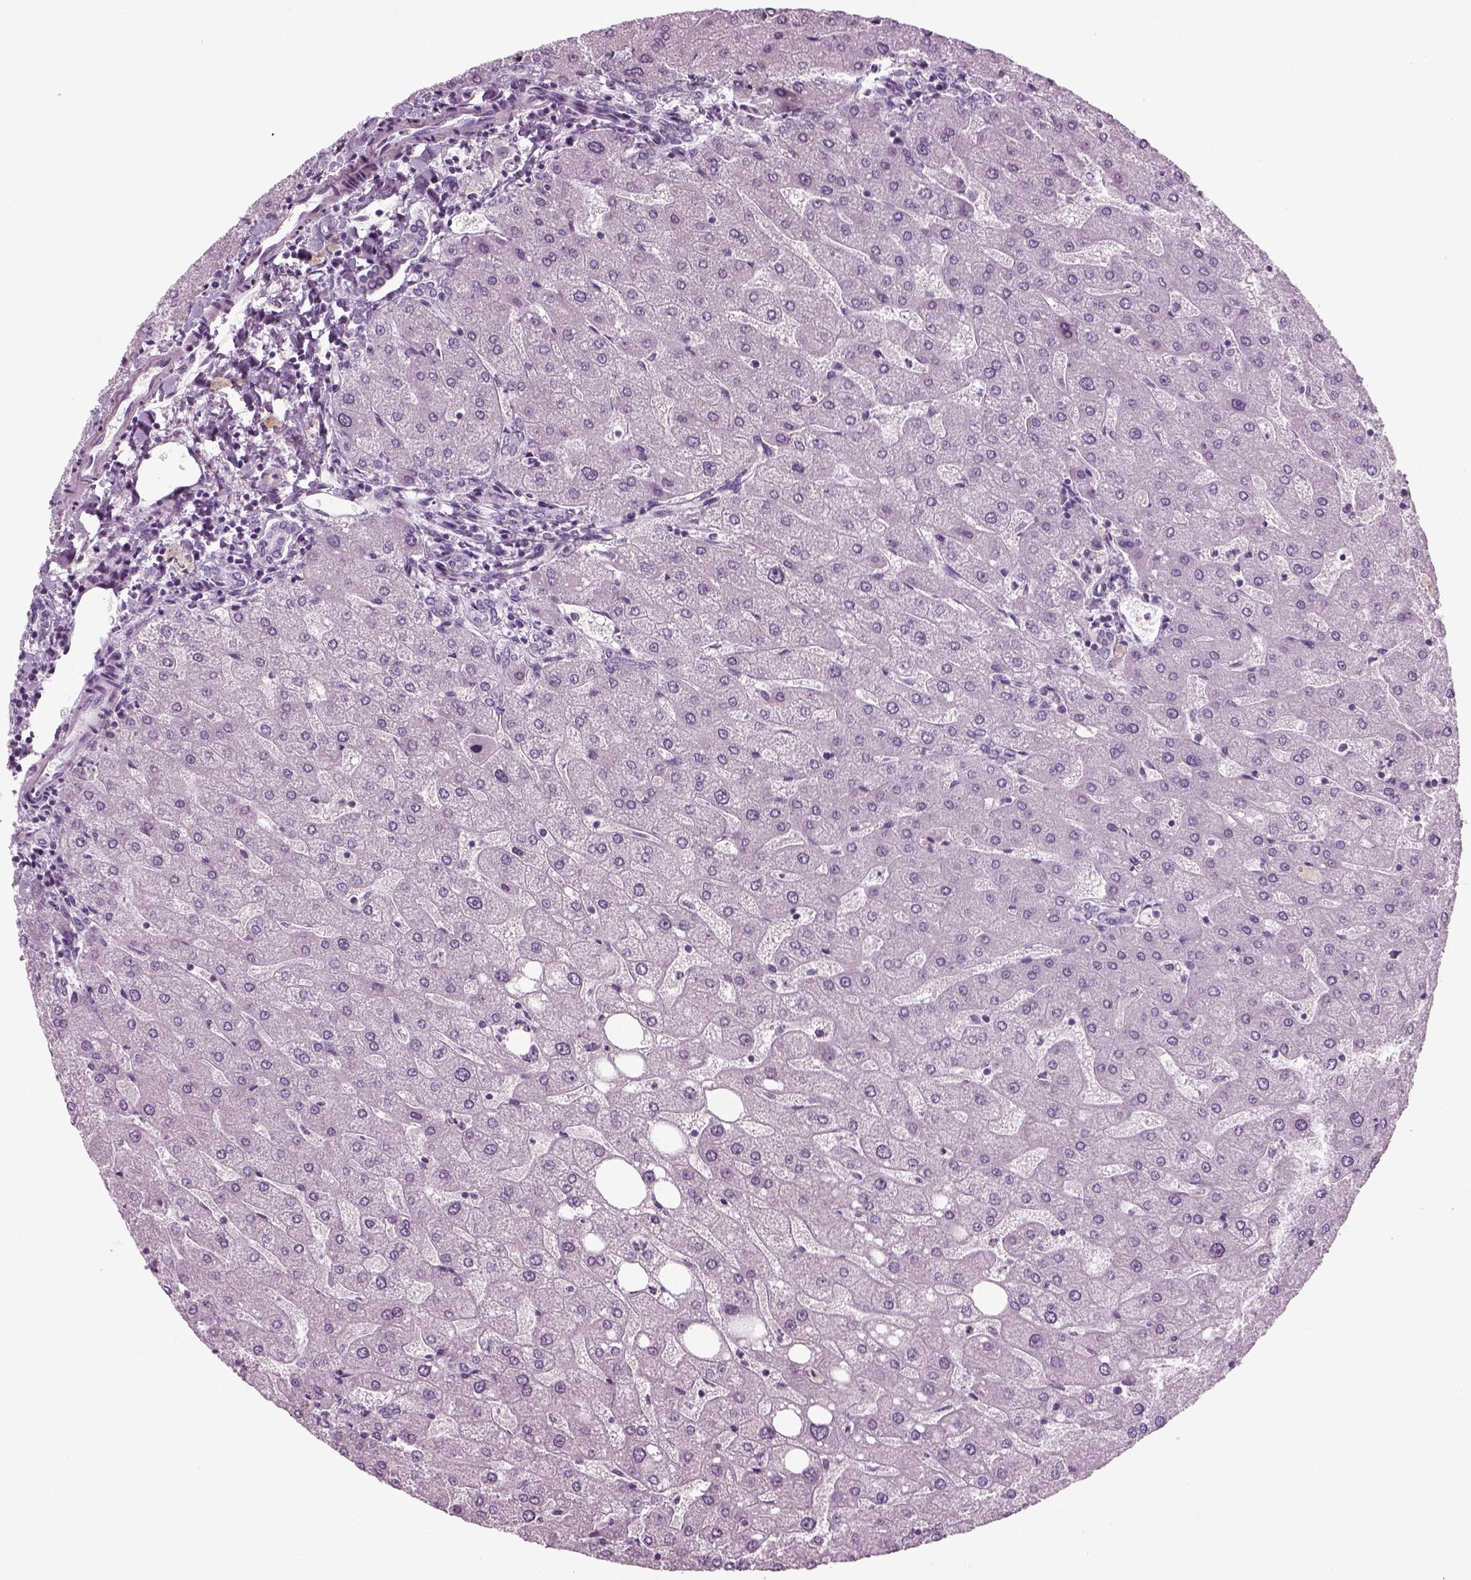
{"staining": {"intensity": "negative", "quantity": "none", "location": "none"}, "tissue": "liver", "cell_type": "Cholangiocytes", "image_type": "normal", "snomed": [{"axis": "morphology", "description": "Normal tissue, NOS"}, {"axis": "topography", "description": "Liver"}], "caption": "DAB (3,3'-diaminobenzidine) immunohistochemical staining of unremarkable liver reveals no significant positivity in cholangiocytes. The staining is performed using DAB (3,3'-diaminobenzidine) brown chromogen with nuclei counter-stained in using hematoxylin.", "gene": "KRT75", "patient": {"sex": "male", "age": 67}}